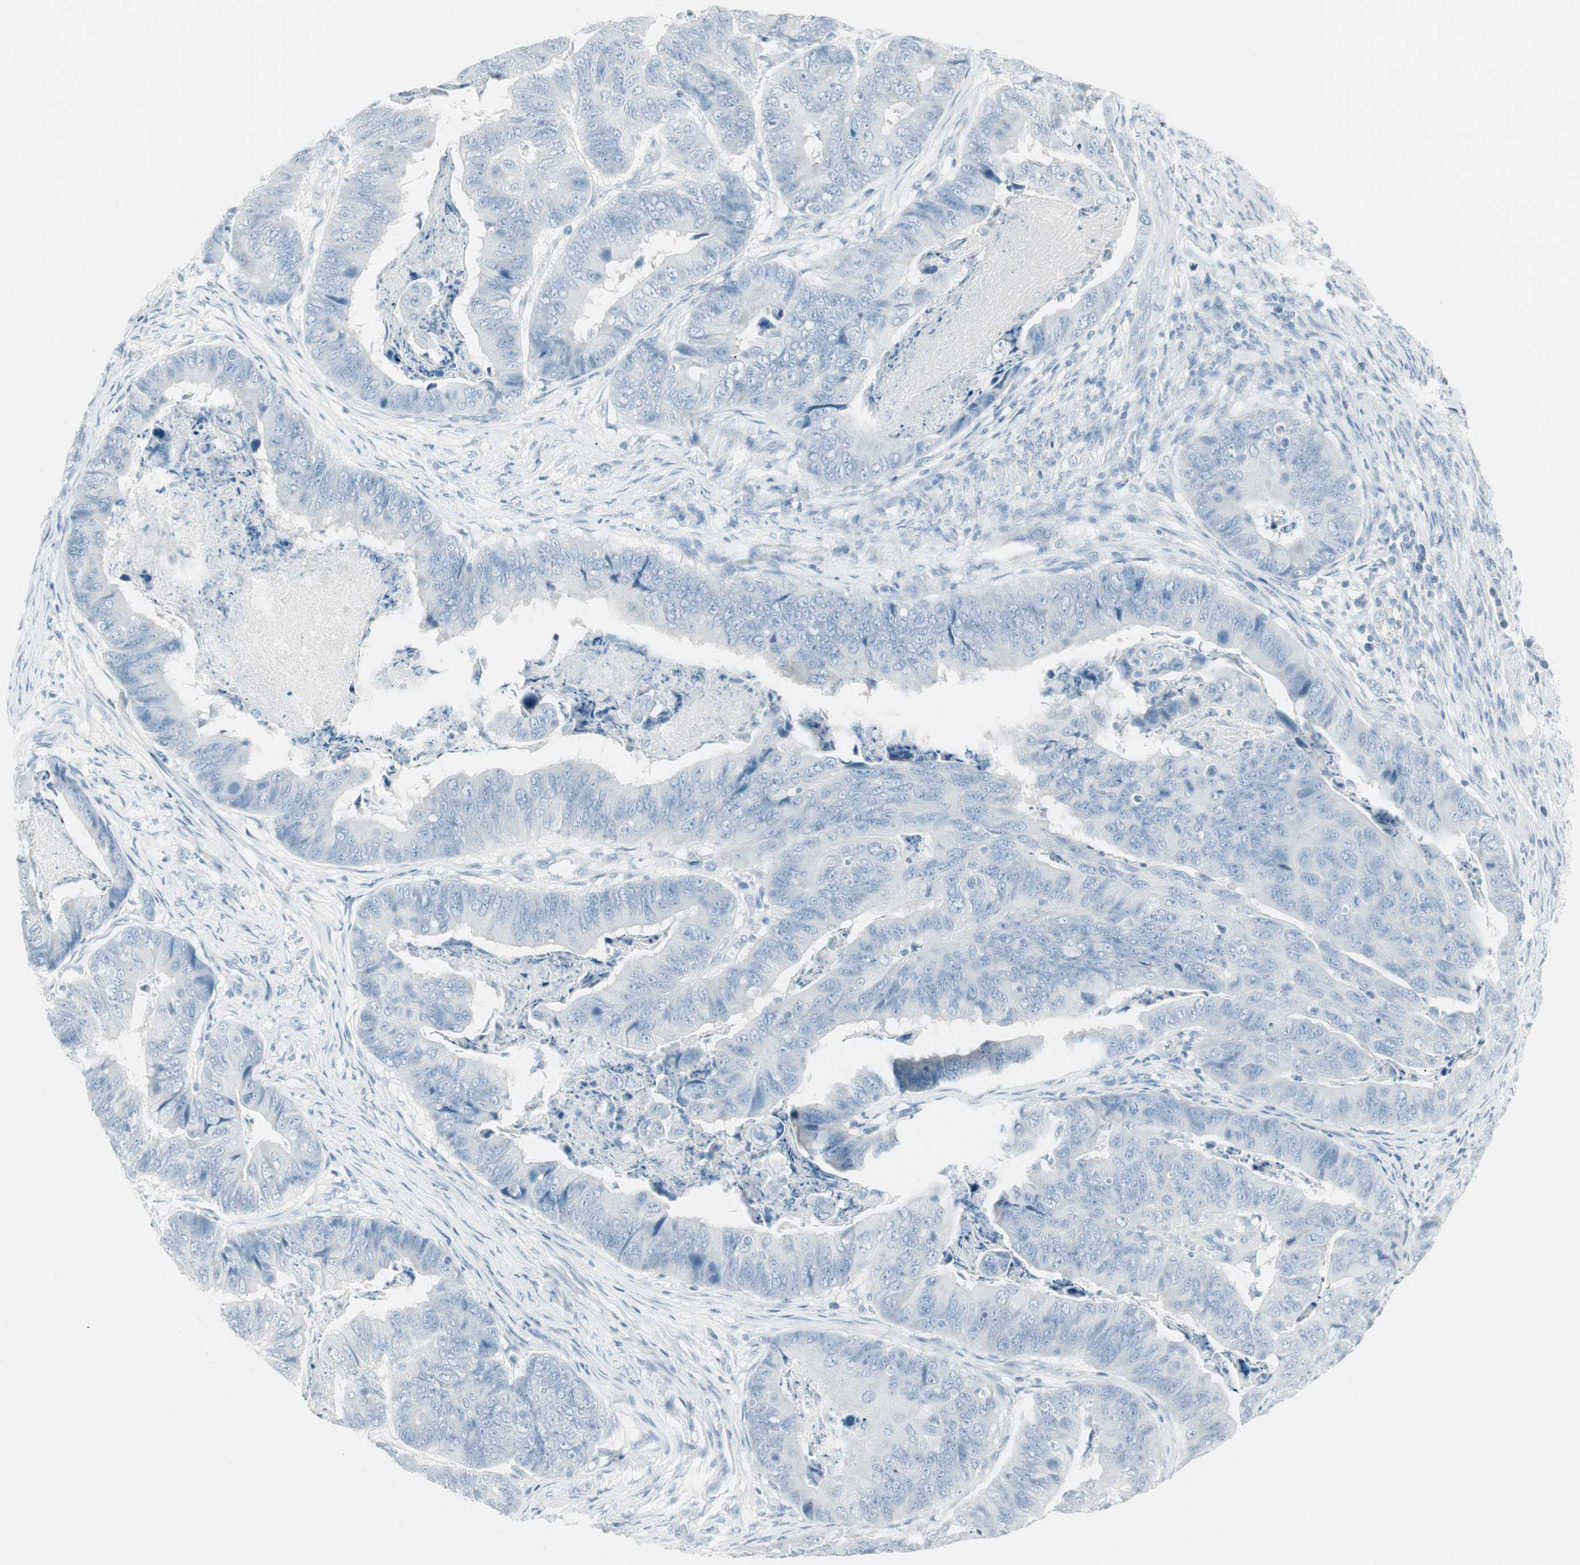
{"staining": {"intensity": "negative", "quantity": "none", "location": "none"}, "tissue": "stomach cancer", "cell_type": "Tumor cells", "image_type": "cancer", "snomed": [{"axis": "morphology", "description": "Adenocarcinoma, NOS"}, {"axis": "topography", "description": "Stomach, lower"}], "caption": "High power microscopy micrograph of an immunohistochemistry (IHC) image of stomach cancer, revealing no significant expression in tumor cells. (DAB (3,3'-diaminobenzidine) immunohistochemistry (IHC), high magnification).", "gene": "ITLN2", "patient": {"sex": "male", "age": 77}}